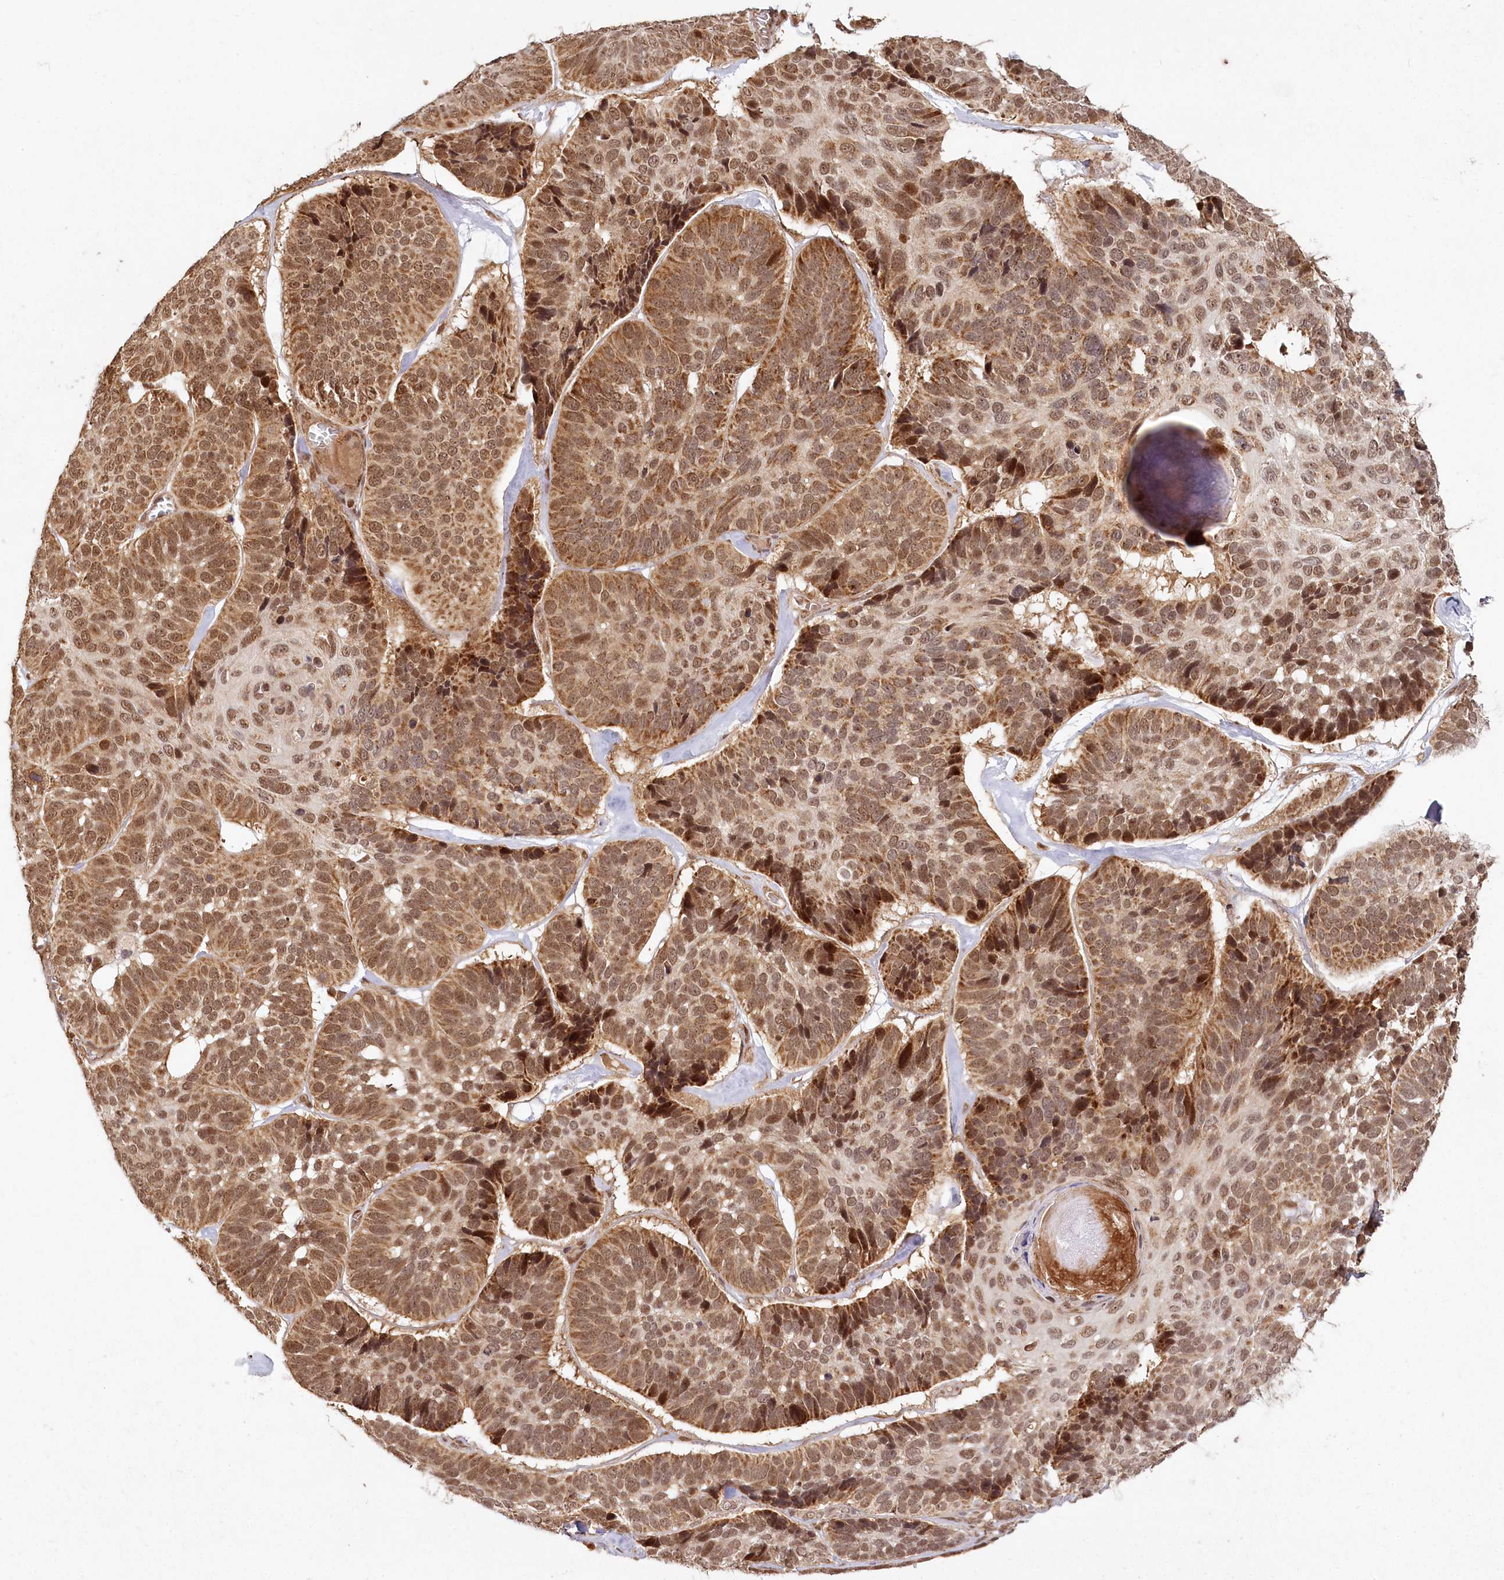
{"staining": {"intensity": "moderate", "quantity": ">75%", "location": "cytoplasmic/membranous,nuclear"}, "tissue": "skin cancer", "cell_type": "Tumor cells", "image_type": "cancer", "snomed": [{"axis": "morphology", "description": "Basal cell carcinoma"}, {"axis": "topography", "description": "Skin"}], "caption": "About >75% of tumor cells in human skin cancer (basal cell carcinoma) reveal moderate cytoplasmic/membranous and nuclear protein expression as visualized by brown immunohistochemical staining.", "gene": "MICU1", "patient": {"sex": "male", "age": 62}}